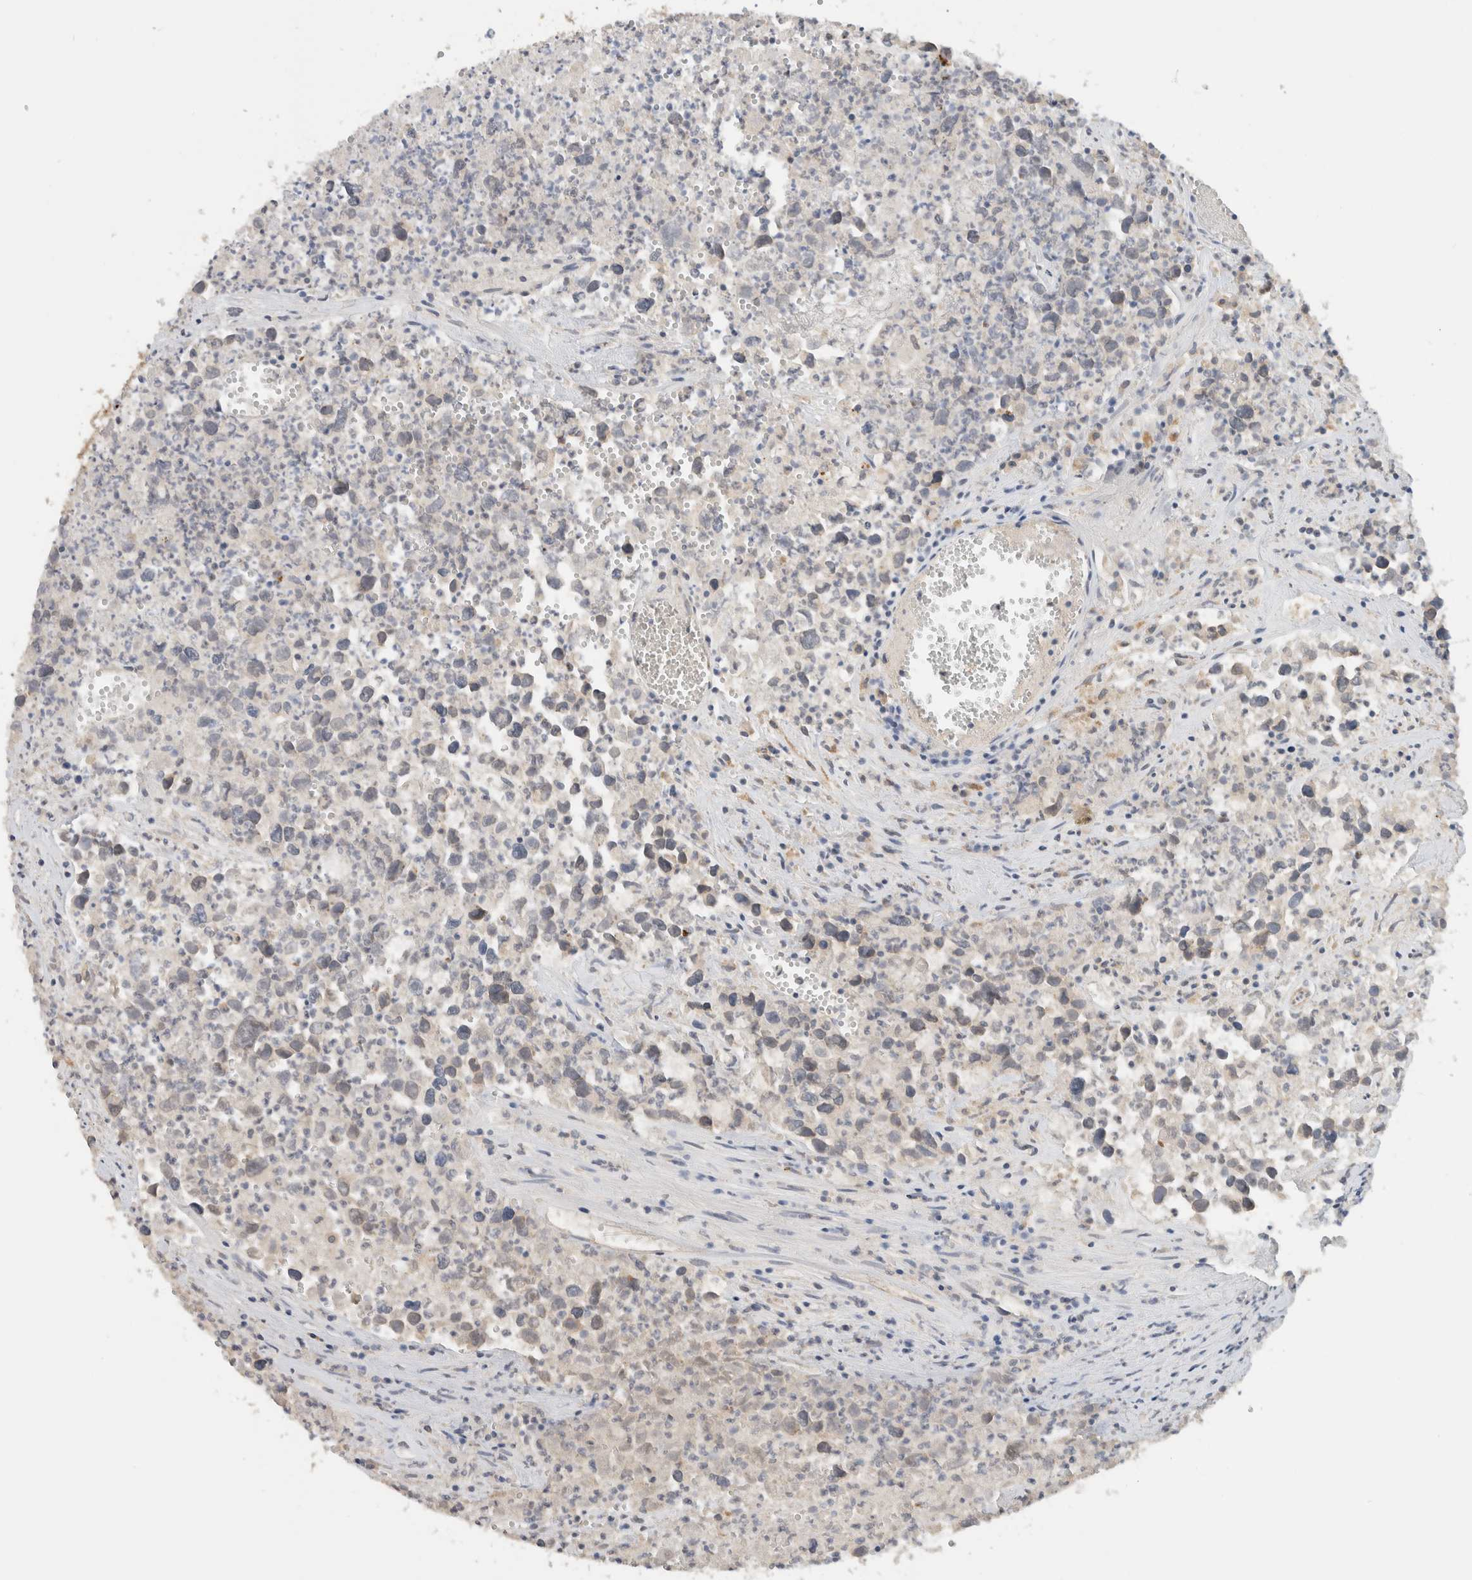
{"staining": {"intensity": "moderate", "quantity": "<25%", "location": "cytoplasmic/membranous"}, "tissue": "testis cancer", "cell_type": "Tumor cells", "image_type": "cancer", "snomed": [{"axis": "morphology", "description": "Seminoma, NOS"}, {"axis": "morphology", "description": "Carcinoma, Embryonal, NOS"}, {"axis": "topography", "description": "Testis"}], "caption": "Human testis cancer (embryonal carcinoma) stained with a protein marker shows moderate staining in tumor cells.", "gene": "PUM1", "patient": {"sex": "male", "age": 43}}